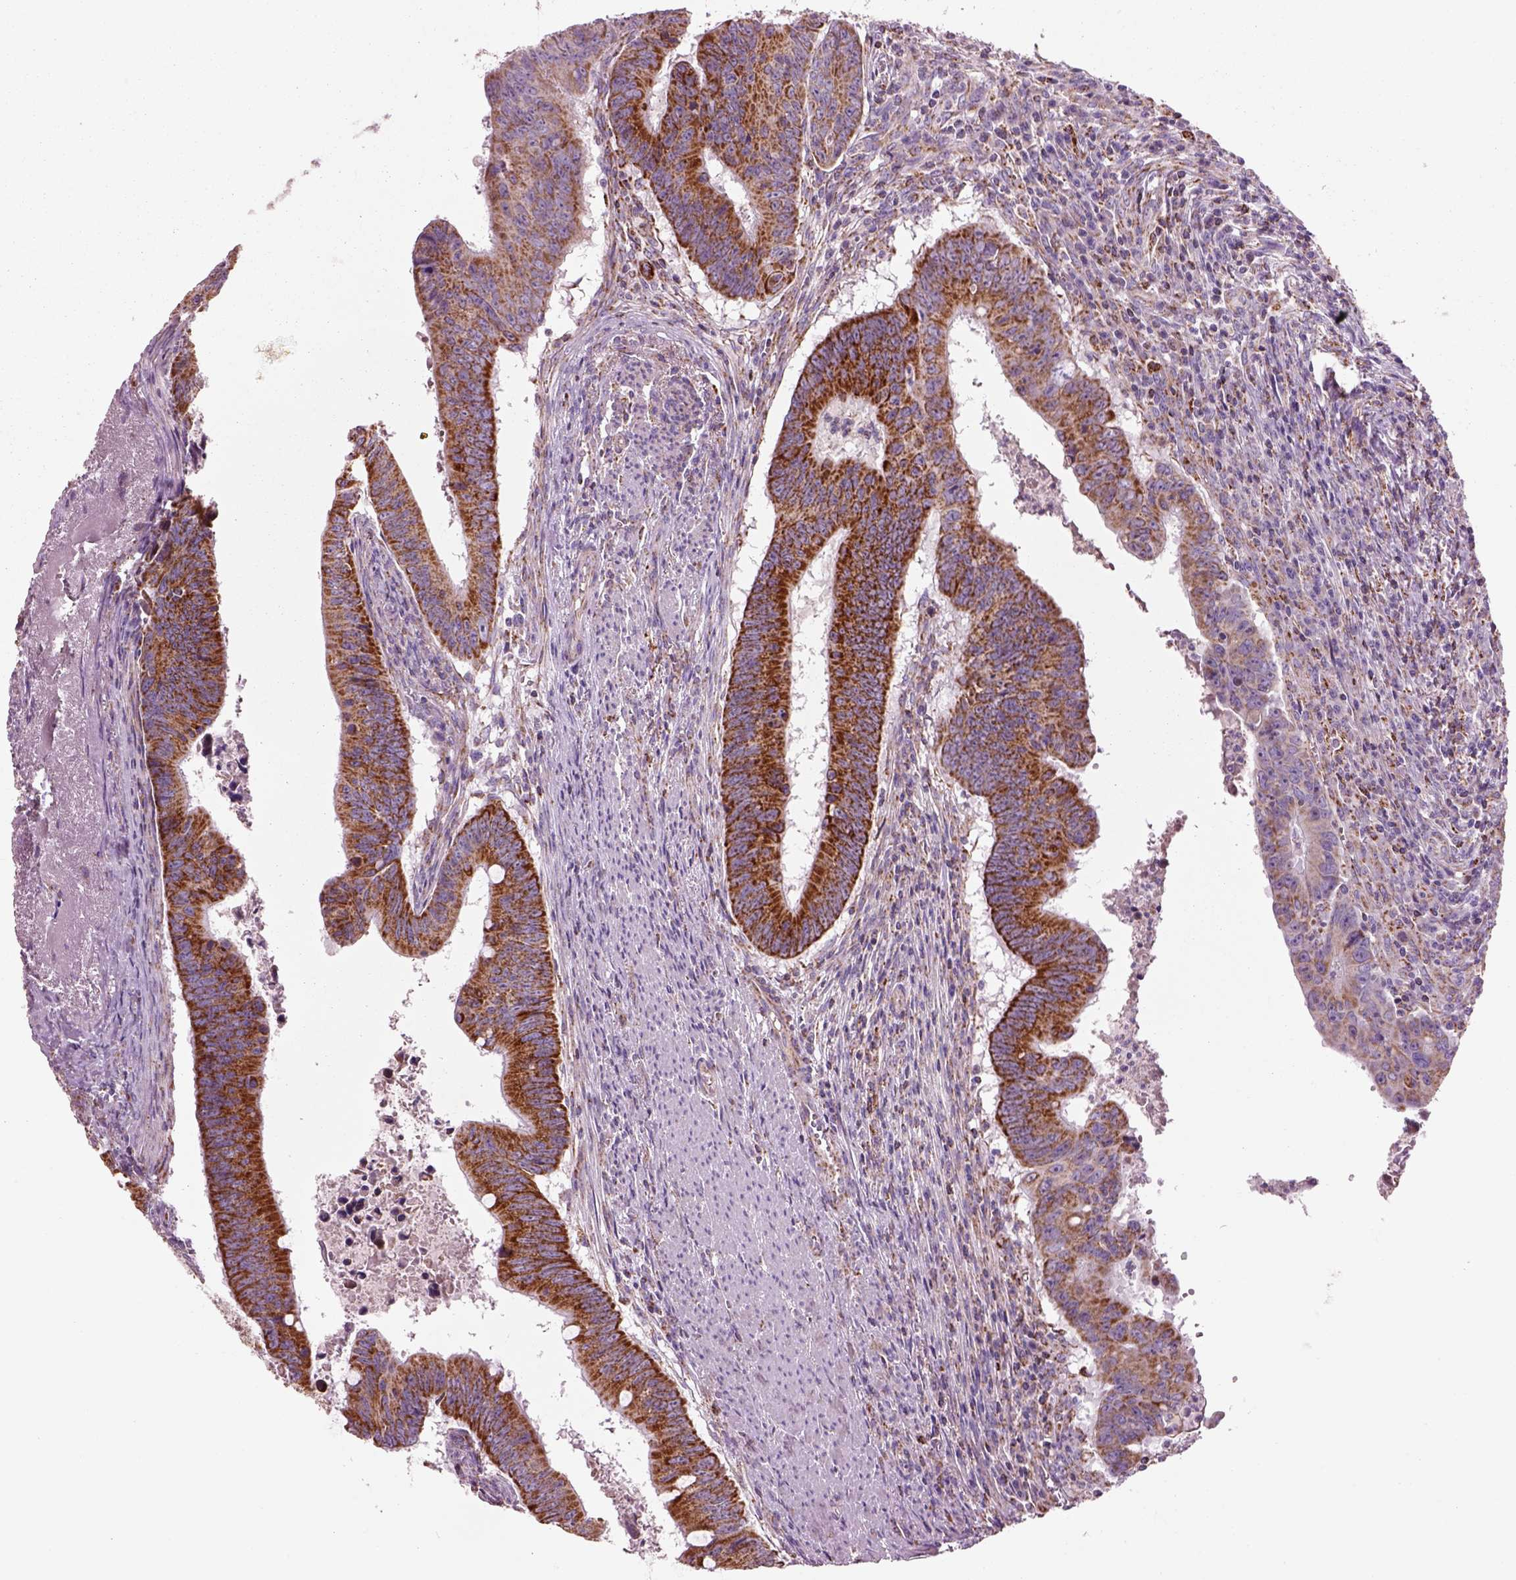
{"staining": {"intensity": "strong", "quantity": ">75%", "location": "cytoplasmic/membranous"}, "tissue": "colorectal cancer", "cell_type": "Tumor cells", "image_type": "cancer", "snomed": [{"axis": "morphology", "description": "Adenocarcinoma, NOS"}, {"axis": "topography", "description": "Colon"}], "caption": "This photomicrograph reveals colorectal cancer stained with immunohistochemistry (IHC) to label a protein in brown. The cytoplasmic/membranous of tumor cells show strong positivity for the protein. Nuclei are counter-stained blue.", "gene": "SLC25A24", "patient": {"sex": "female", "age": 87}}